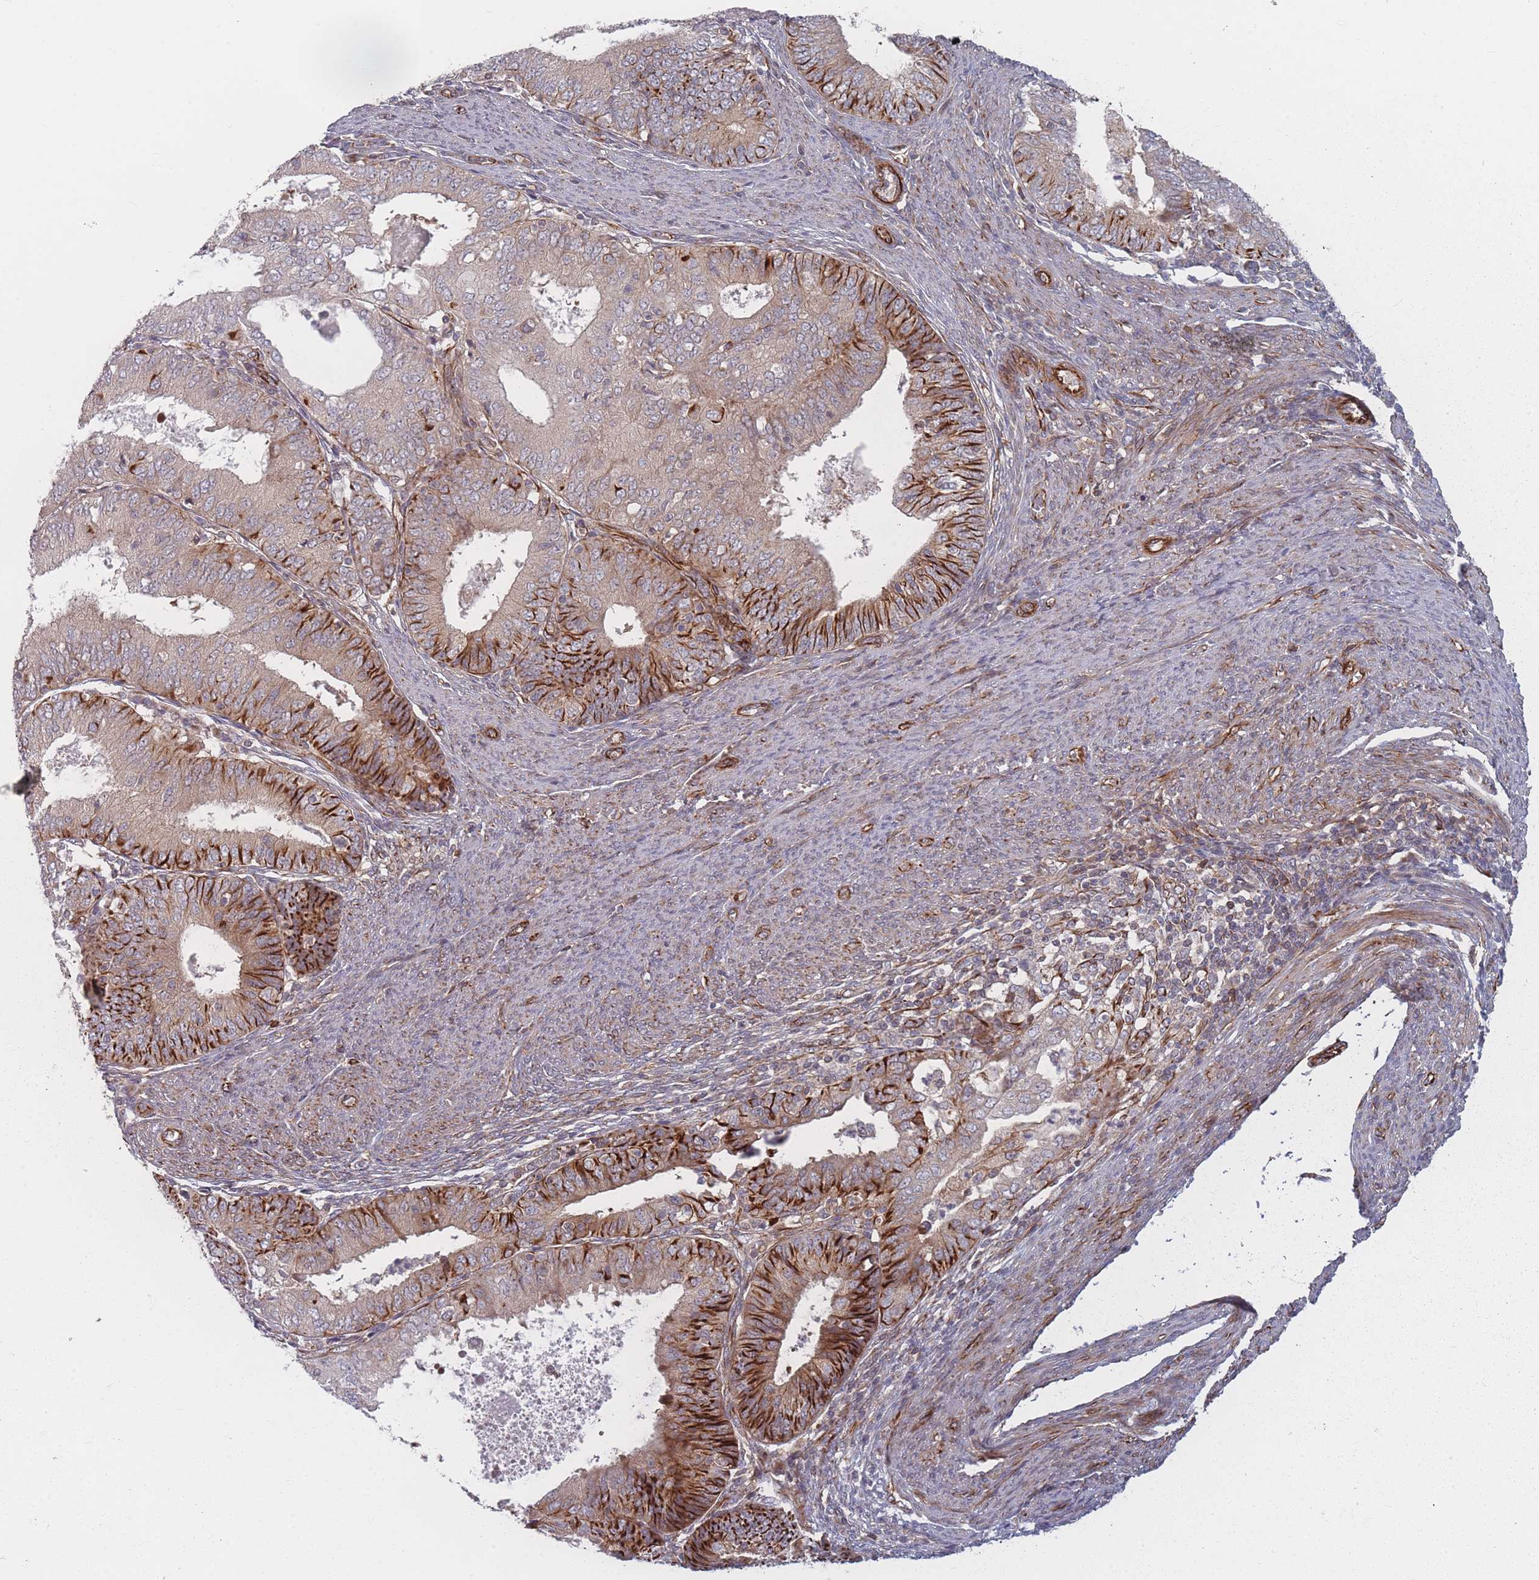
{"staining": {"intensity": "strong", "quantity": "<25%", "location": "cytoplasmic/membranous"}, "tissue": "endometrial cancer", "cell_type": "Tumor cells", "image_type": "cancer", "snomed": [{"axis": "morphology", "description": "Adenocarcinoma, NOS"}, {"axis": "topography", "description": "Endometrium"}], "caption": "Immunohistochemistry (IHC) histopathology image of neoplastic tissue: adenocarcinoma (endometrial) stained using immunohistochemistry (IHC) displays medium levels of strong protein expression localized specifically in the cytoplasmic/membranous of tumor cells, appearing as a cytoplasmic/membranous brown color.", "gene": "EEF1AKMT2", "patient": {"sex": "female", "age": 57}}